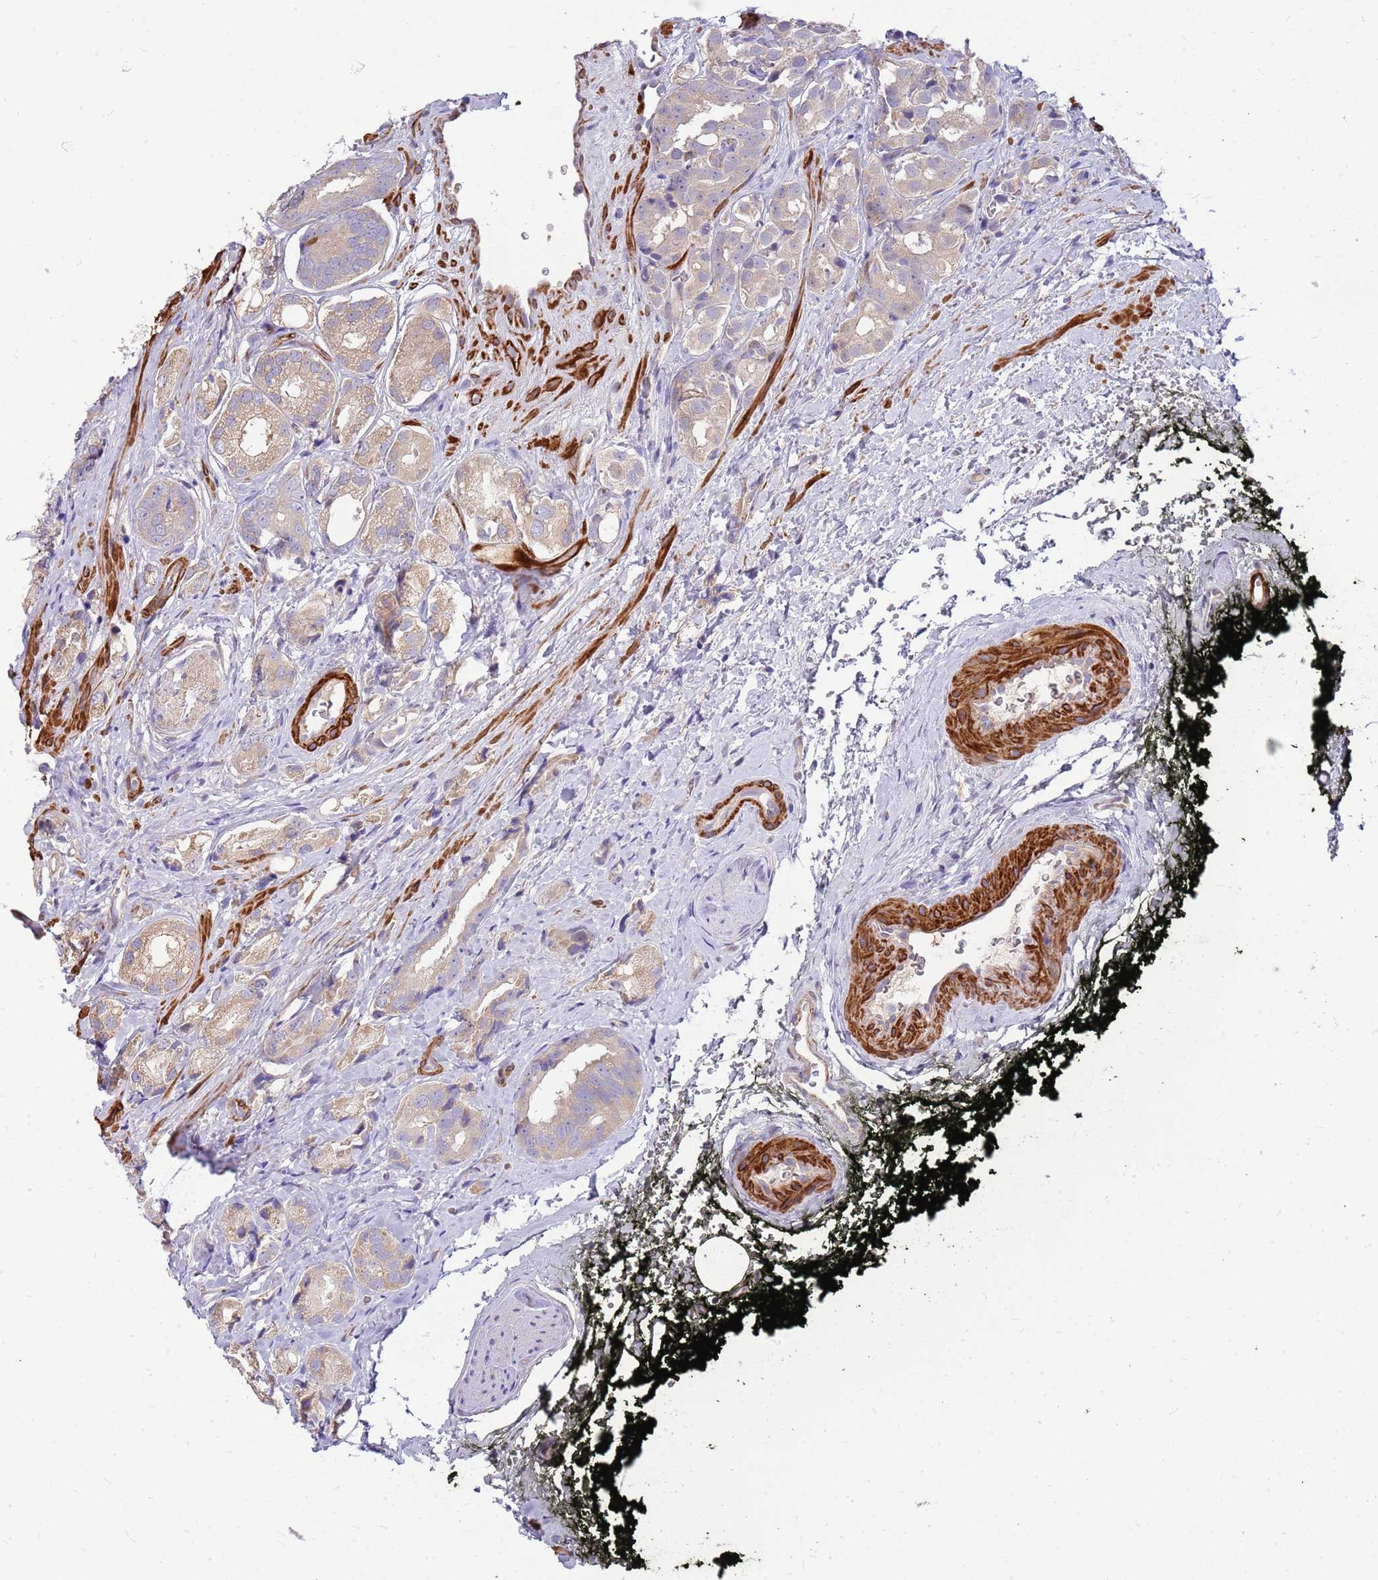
{"staining": {"intensity": "weak", "quantity": ">75%", "location": "cytoplasmic/membranous"}, "tissue": "prostate cancer", "cell_type": "Tumor cells", "image_type": "cancer", "snomed": [{"axis": "morphology", "description": "Adenocarcinoma, High grade"}, {"axis": "topography", "description": "Prostate"}], "caption": "Prostate adenocarcinoma (high-grade) was stained to show a protein in brown. There is low levels of weak cytoplasmic/membranous expression in about >75% of tumor cells. (Brightfield microscopy of DAB IHC at high magnification).", "gene": "MVD", "patient": {"sex": "male", "age": 71}}